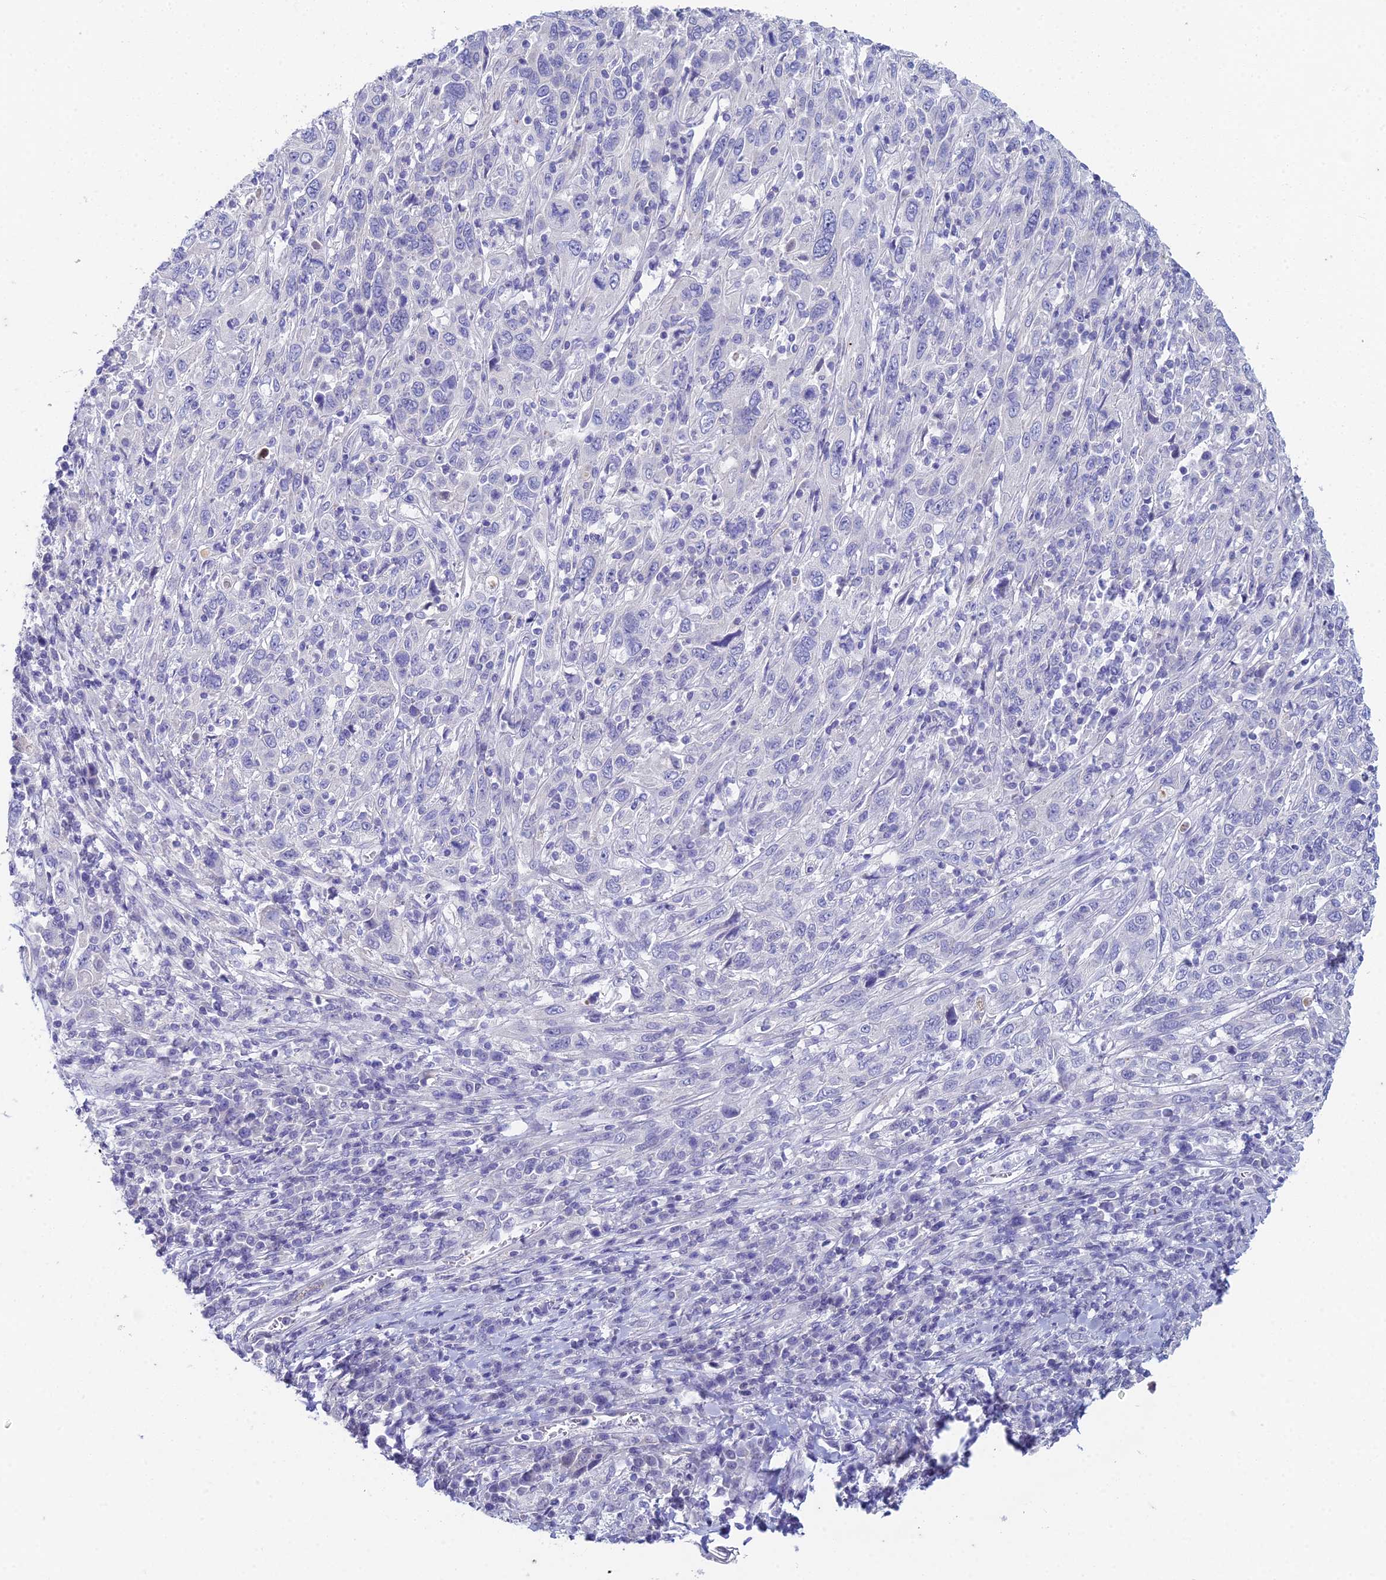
{"staining": {"intensity": "negative", "quantity": "none", "location": "none"}, "tissue": "cervical cancer", "cell_type": "Tumor cells", "image_type": "cancer", "snomed": [{"axis": "morphology", "description": "Squamous cell carcinoma, NOS"}, {"axis": "topography", "description": "Cervix"}], "caption": "Human cervical cancer stained for a protein using immunohistochemistry (IHC) displays no positivity in tumor cells.", "gene": "EEF2KMT", "patient": {"sex": "female", "age": 46}}